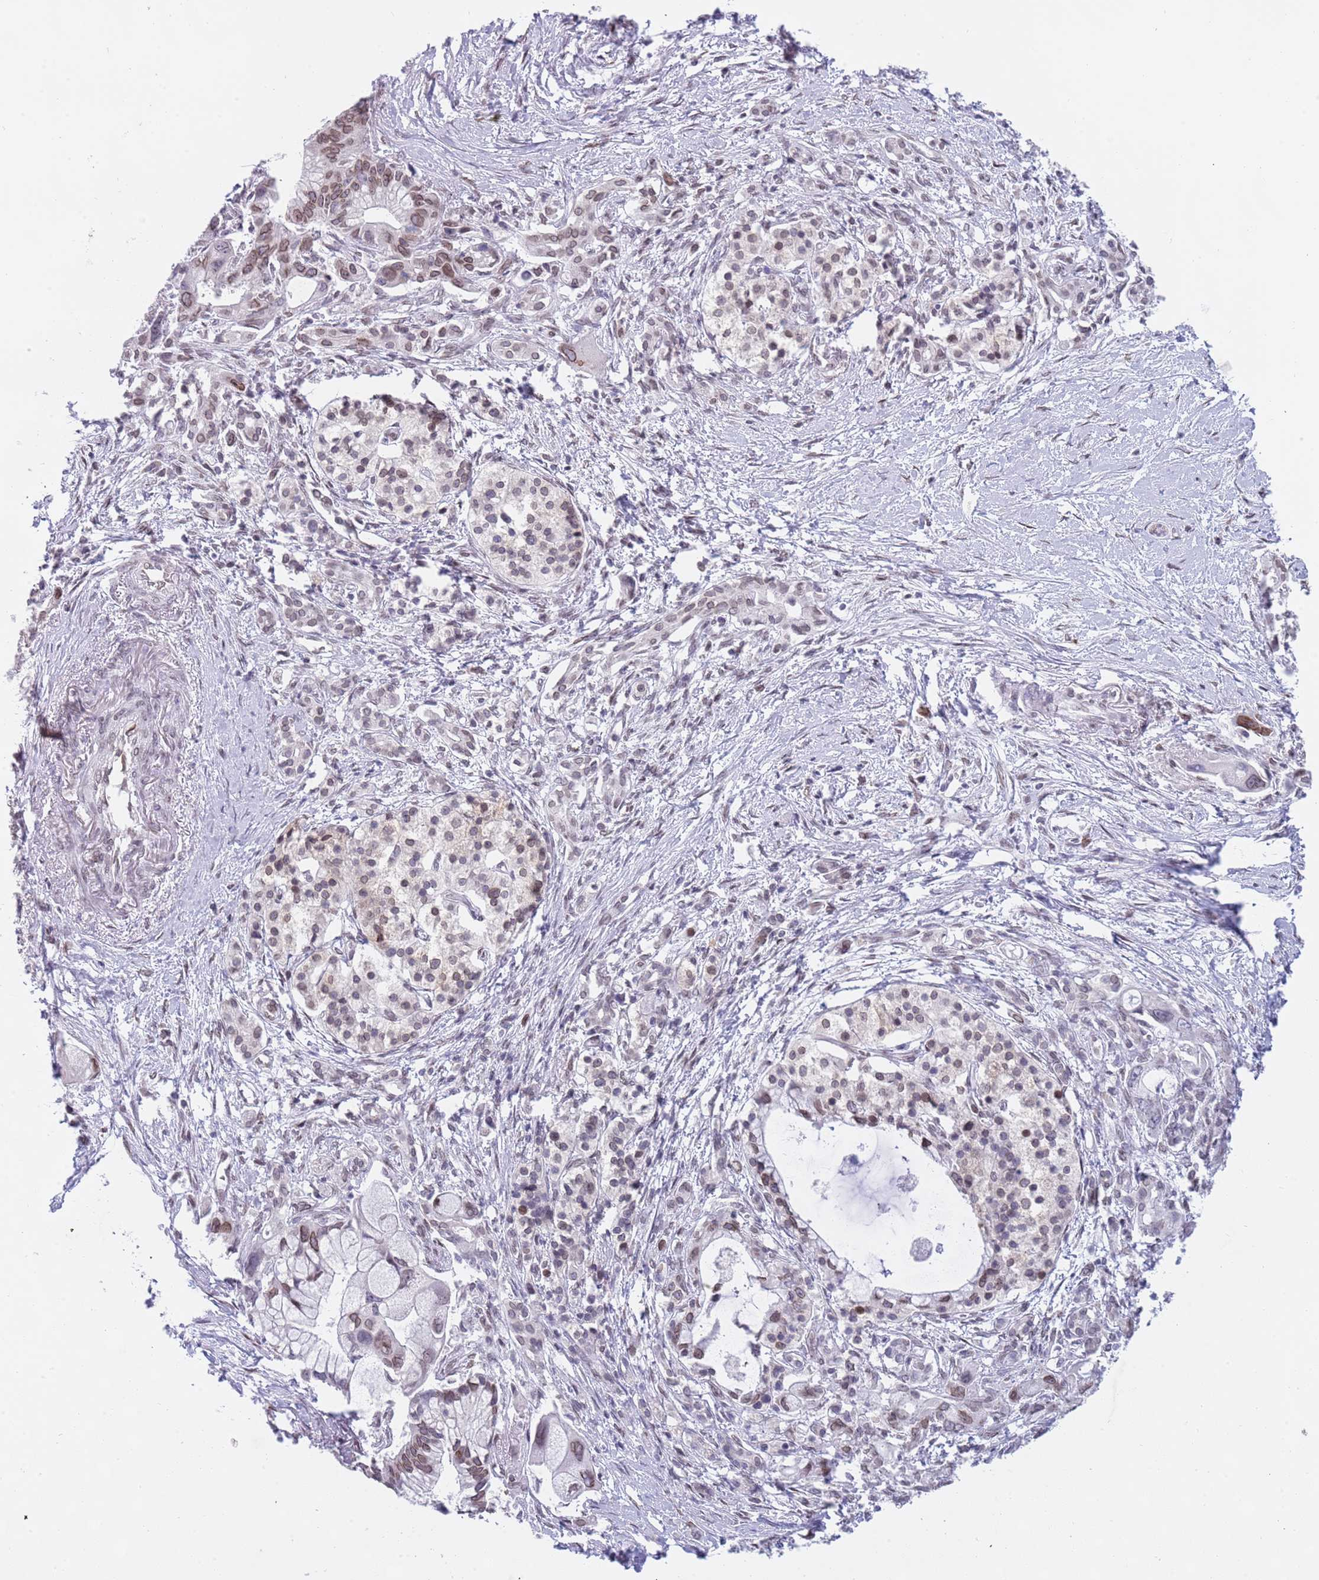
{"staining": {"intensity": "moderate", "quantity": ">75%", "location": "cytoplasmic/membranous,nuclear"}, "tissue": "pancreatic cancer", "cell_type": "Tumor cells", "image_type": "cancer", "snomed": [{"axis": "morphology", "description": "Adenocarcinoma, NOS"}, {"axis": "topography", "description": "Pancreas"}], "caption": "Immunohistochemical staining of human pancreatic cancer exhibits medium levels of moderate cytoplasmic/membranous and nuclear protein staining in approximately >75% of tumor cells.", "gene": "KLHDC2", "patient": {"sex": "male", "age": 68}}